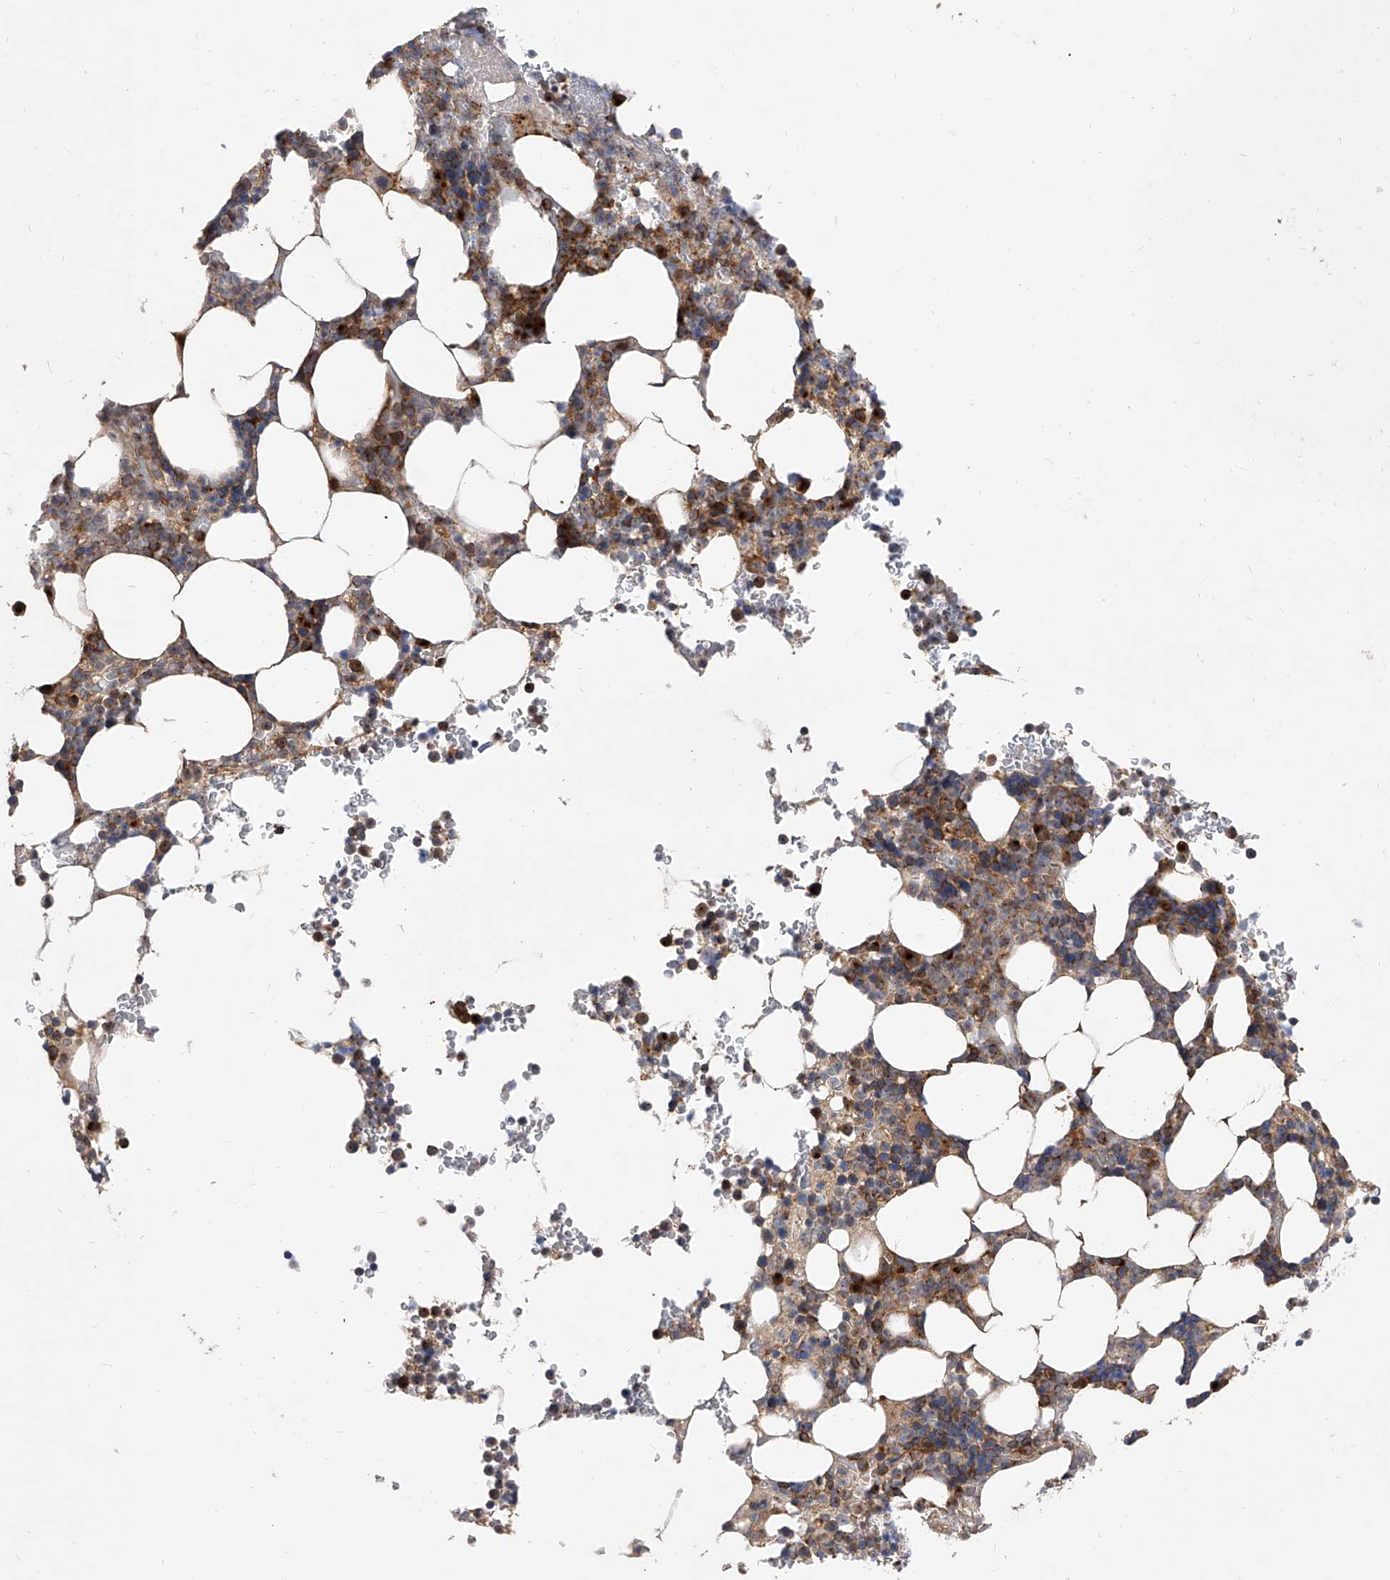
{"staining": {"intensity": "moderate", "quantity": "25%-75%", "location": "cytoplasmic/membranous"}, "tissue": "bone marrow", "cell_type": "Hematopoietic cells", "image_type": "normal", "snomed": [{"axis": "morphology", "description": "Normal tissue, NOS"}, {"axis": "topography", "description": "Bone marrow"}], "caption": "Protein expression analysis of normal human bone marrow reveals moderate cytoplasmic/membranous staining in about 25%-75% of hematopoietic cells. Nuclei are stained in blue.", "gene": "CFAP410", "patient": {"sex": "male", "age": 58}}